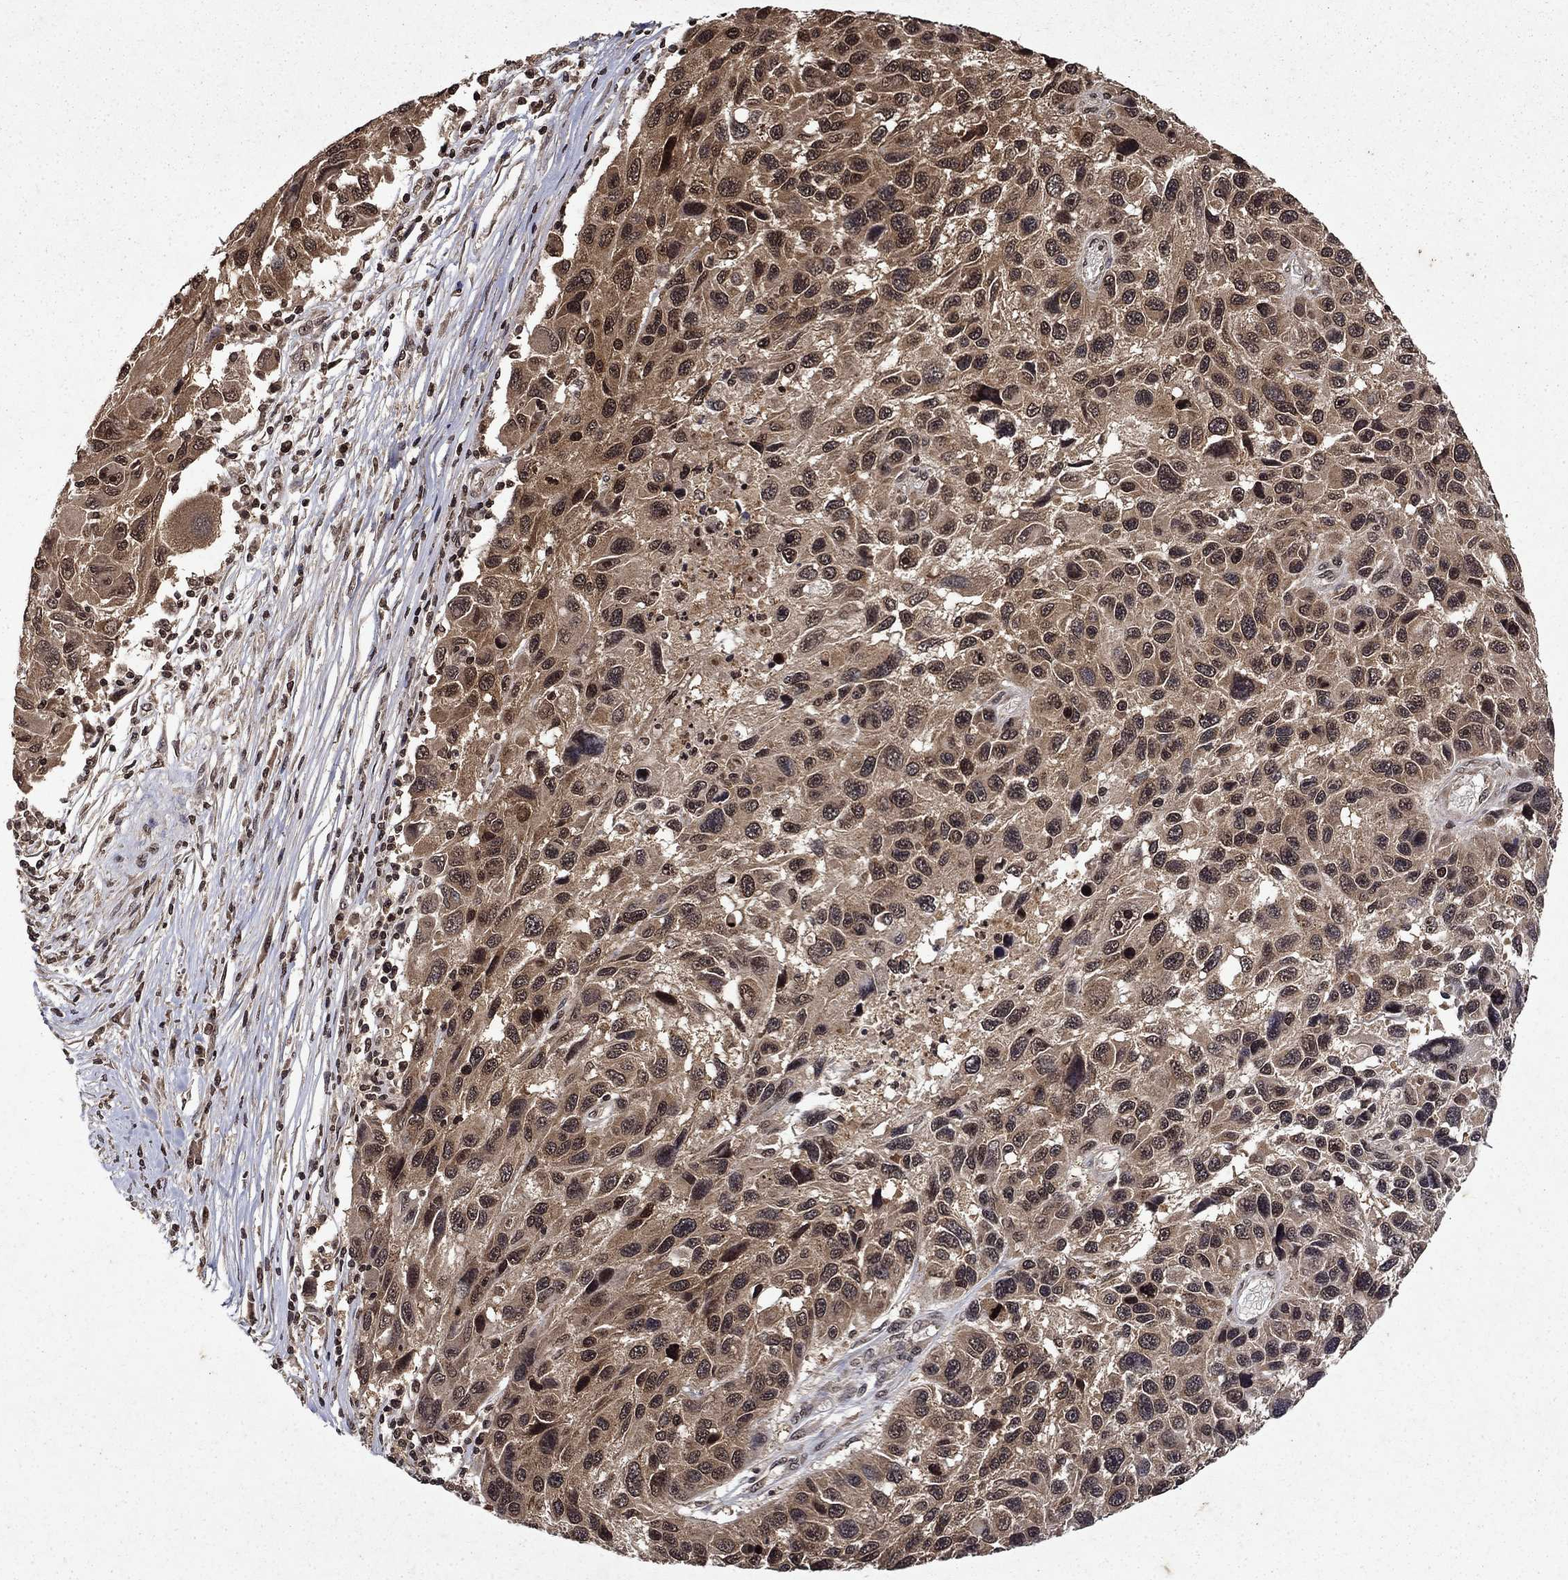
{"staining": {"intensity": "moderate", "quantity": "25%-75%", "location": "cytoplasmic/membranous"}, "tissue": "melanoma", "cell_type": "Tumor cells", "image_type": "cancer", "snomed": [{"axis": "morphology", "description": "Malignant melanoma, NOS"}, {"axis": "topography", "description": "Skin"}], "caption": "A high-resolution image shows immunohistochemistry staining of melanoma, which reveals moderate cytoplasmic/membranous expression in about 25%-75% of tumor cells.", "gene": "PIN4", "patient": {"sex": "male", "age": 53}}